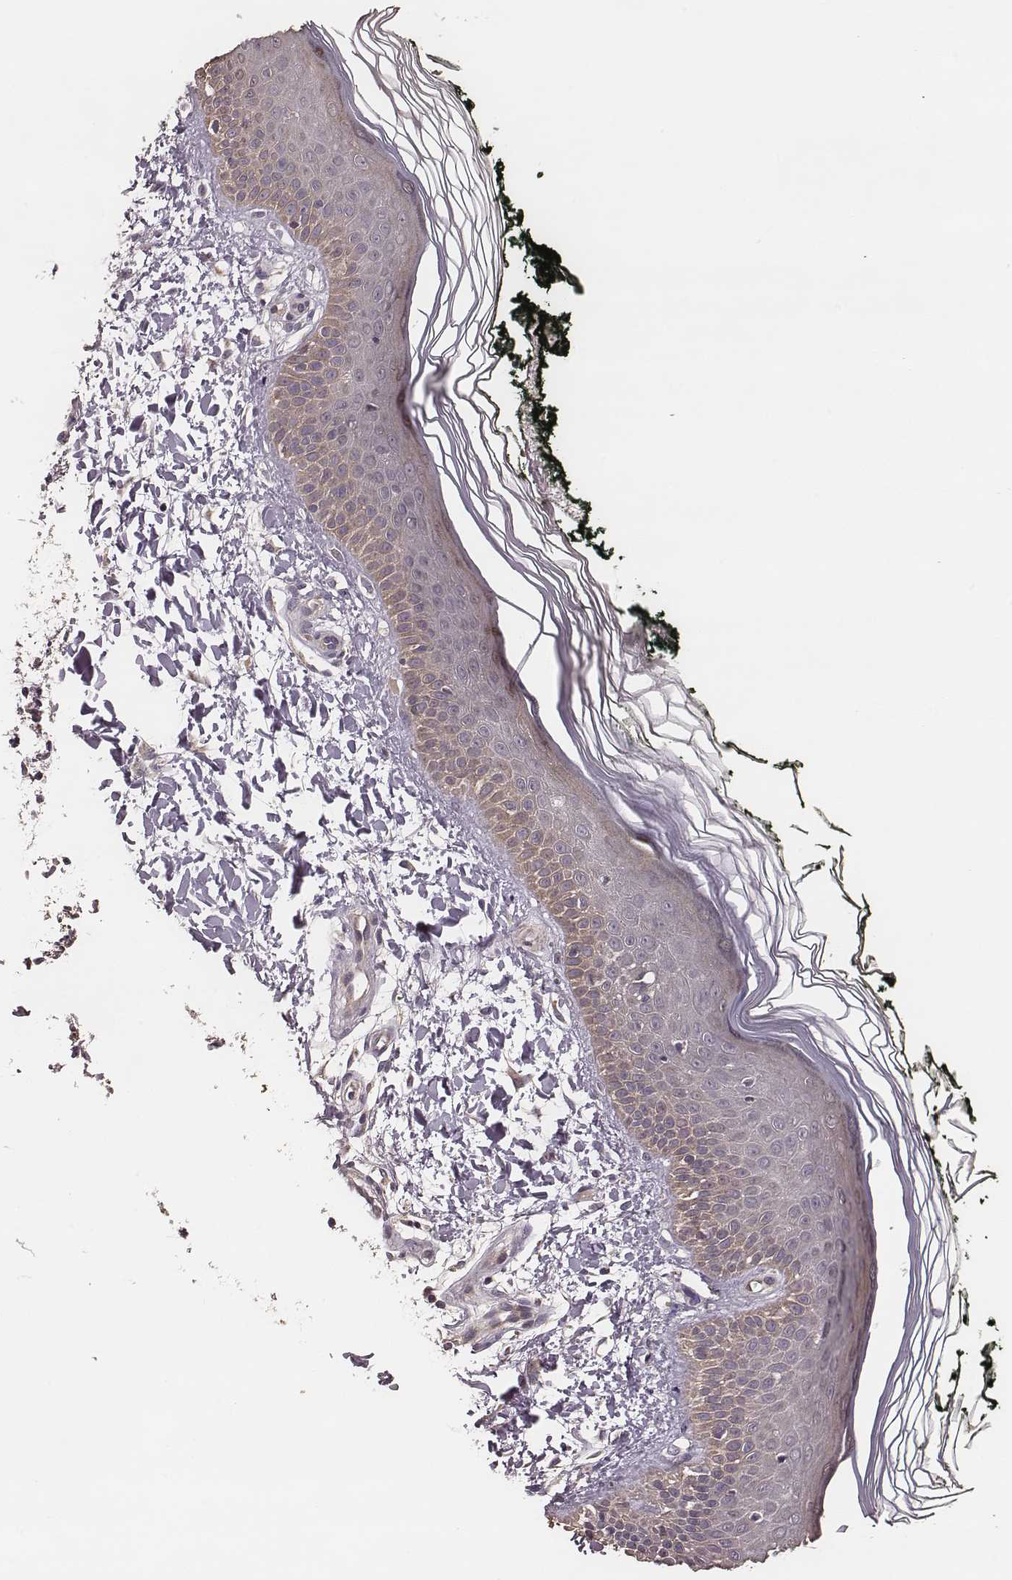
{"staining": {"intensity": "negative", "quantity": "none", "location": "none"}, "tissue": "skin", "cell_type": "Fibroblasts", "image_type": "normal", "snomed": [{"axis": "morphology", "description": "Normal tissue, NOS"}, {"axis": "topography", "description": "Skin"}], "caption": "Immunohistochemistry (IHC) micrograph of unremarkable skin stained for a protein (brown), which reveals no expression in fibroblasts.", "gene": "HAVCR1", "patient": {"sex": "female", "age": 62}}